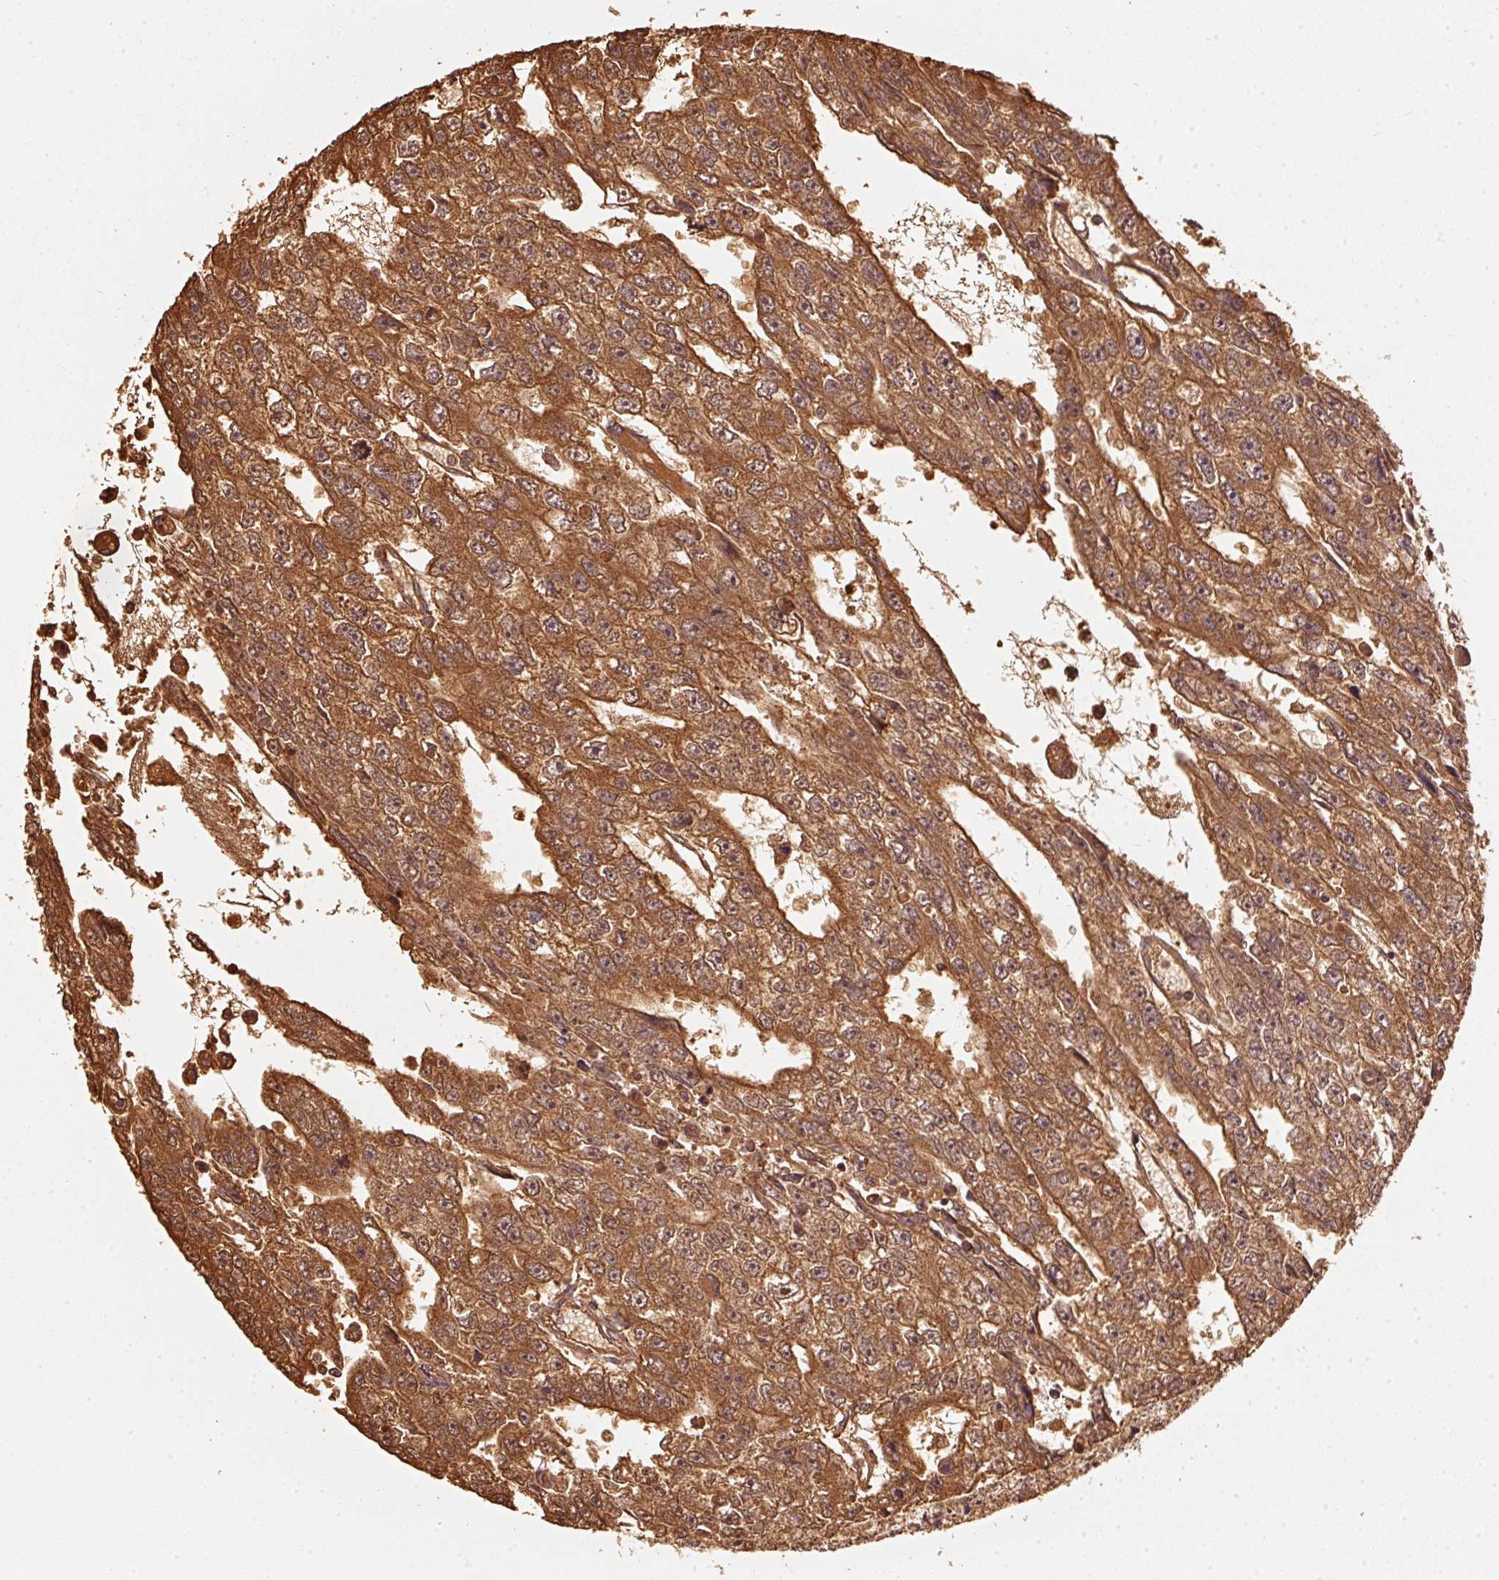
{"staining": {"intensity": "strong", "quantity": ">75%", "location": "cytoplasmic/membranous"}, "tissue": "testis cancer", "cell_type": "Tumor cells", "image_type": "cancer", "snomed": [{"axis": "morphology", "description": "Carcinoma, Embryonal, NOS"}, {"axis": "topography", "description": "Testis"}], "caption": "Protein expression by immunohistochemistry shows strong cytoplasmic/membranous positivity in approximately >75% of tumor cells in testis cancer.", "gene": "STAU1", "patient": {"sex": "male", "age": 20}}